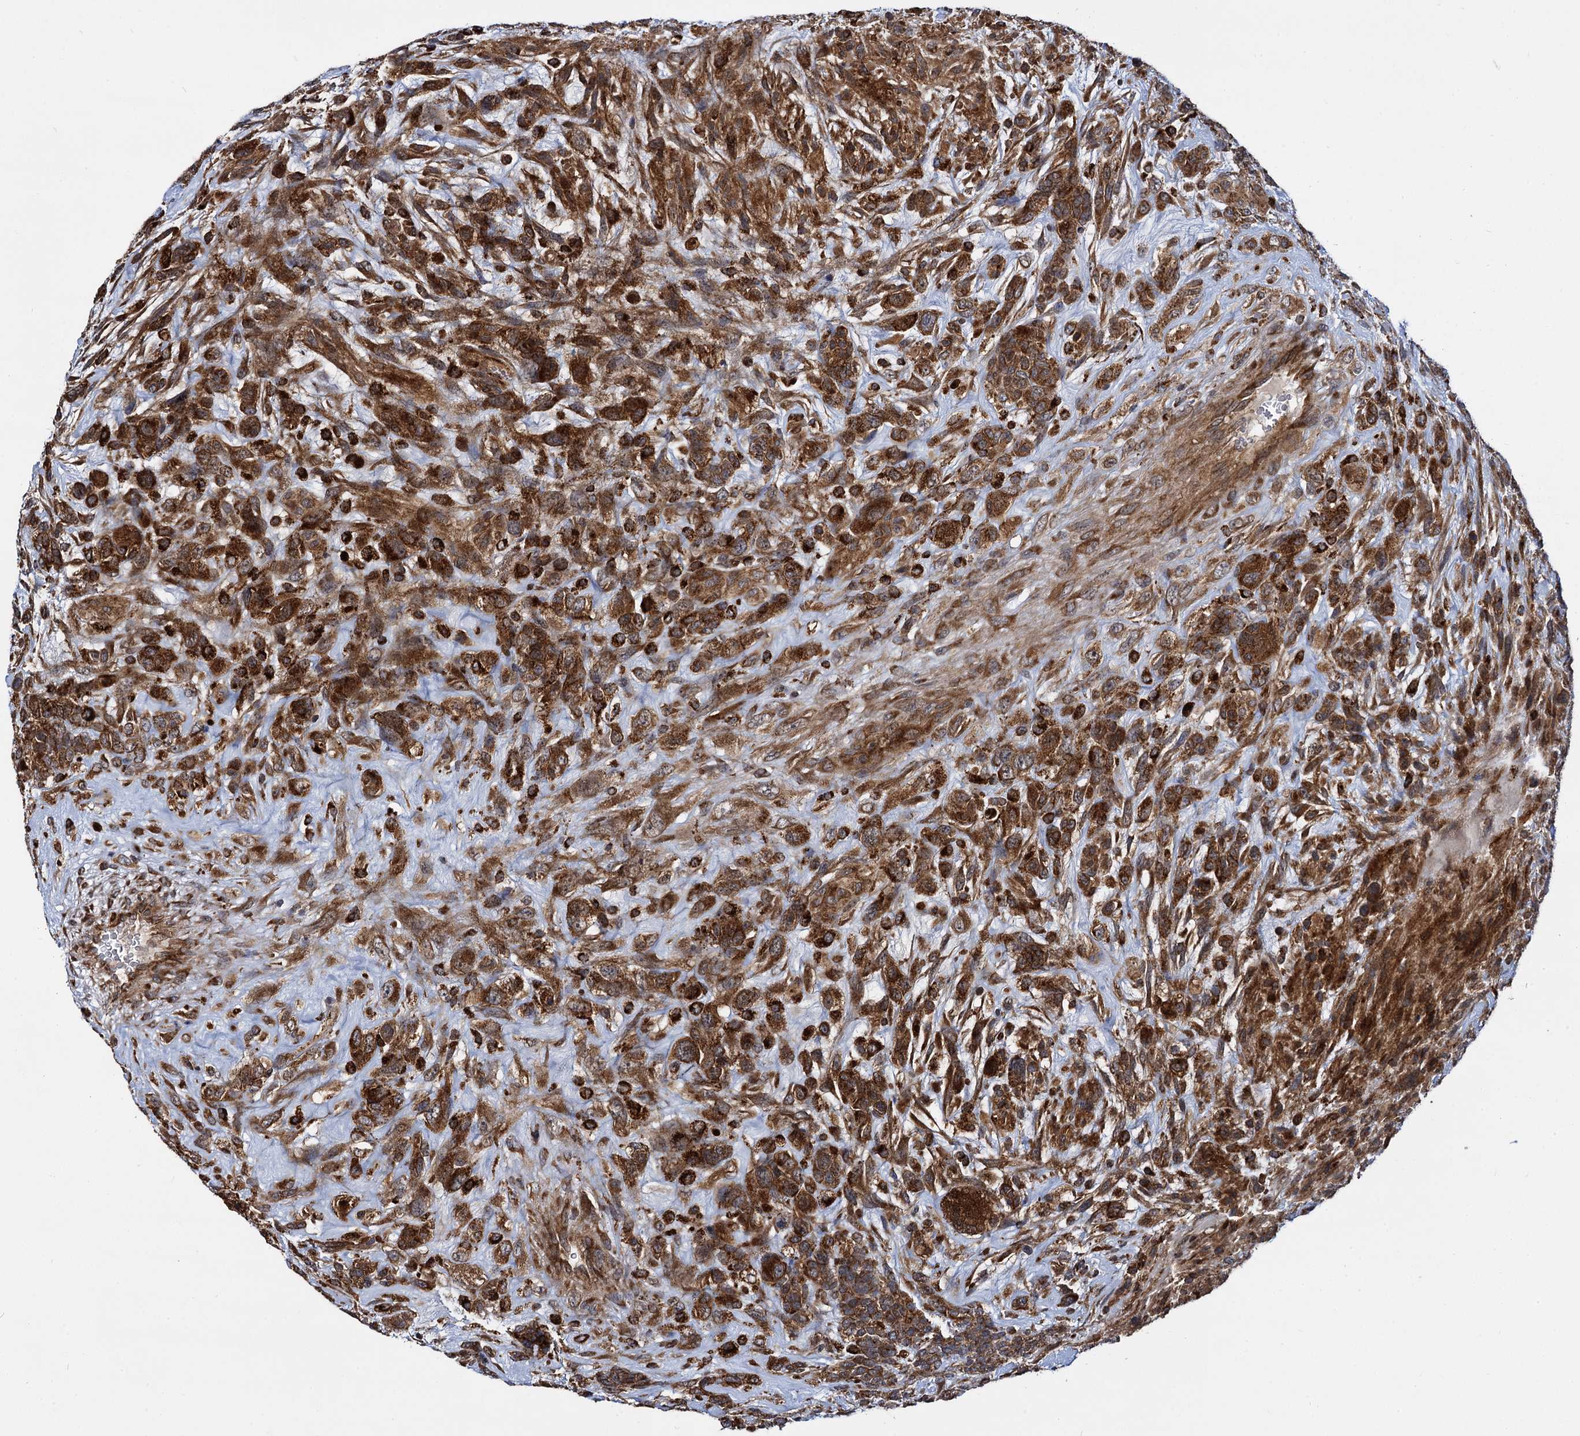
{"staining": {"intensity": "strong", "quantity": ">75%", "location": "cytoplasmic/membranous"}, "tissue": "glioma", "cell_type": "Tumor cells", "image_type": "cancer", "snomed": [{"axis": "morphology", "description": "Glioma, malignant, High grade"}, {"axis": "topography", "description": "Brain"}], "caption": "High-power microscopy captured an immunohistochemistry (IHC) photomicrograph of glioma, revealing strong cytoplasmic/membranous staining in approximately >75% of tumor cells.", "gene": "UFM1", "patient": {"sex": "male", "age": 61}}